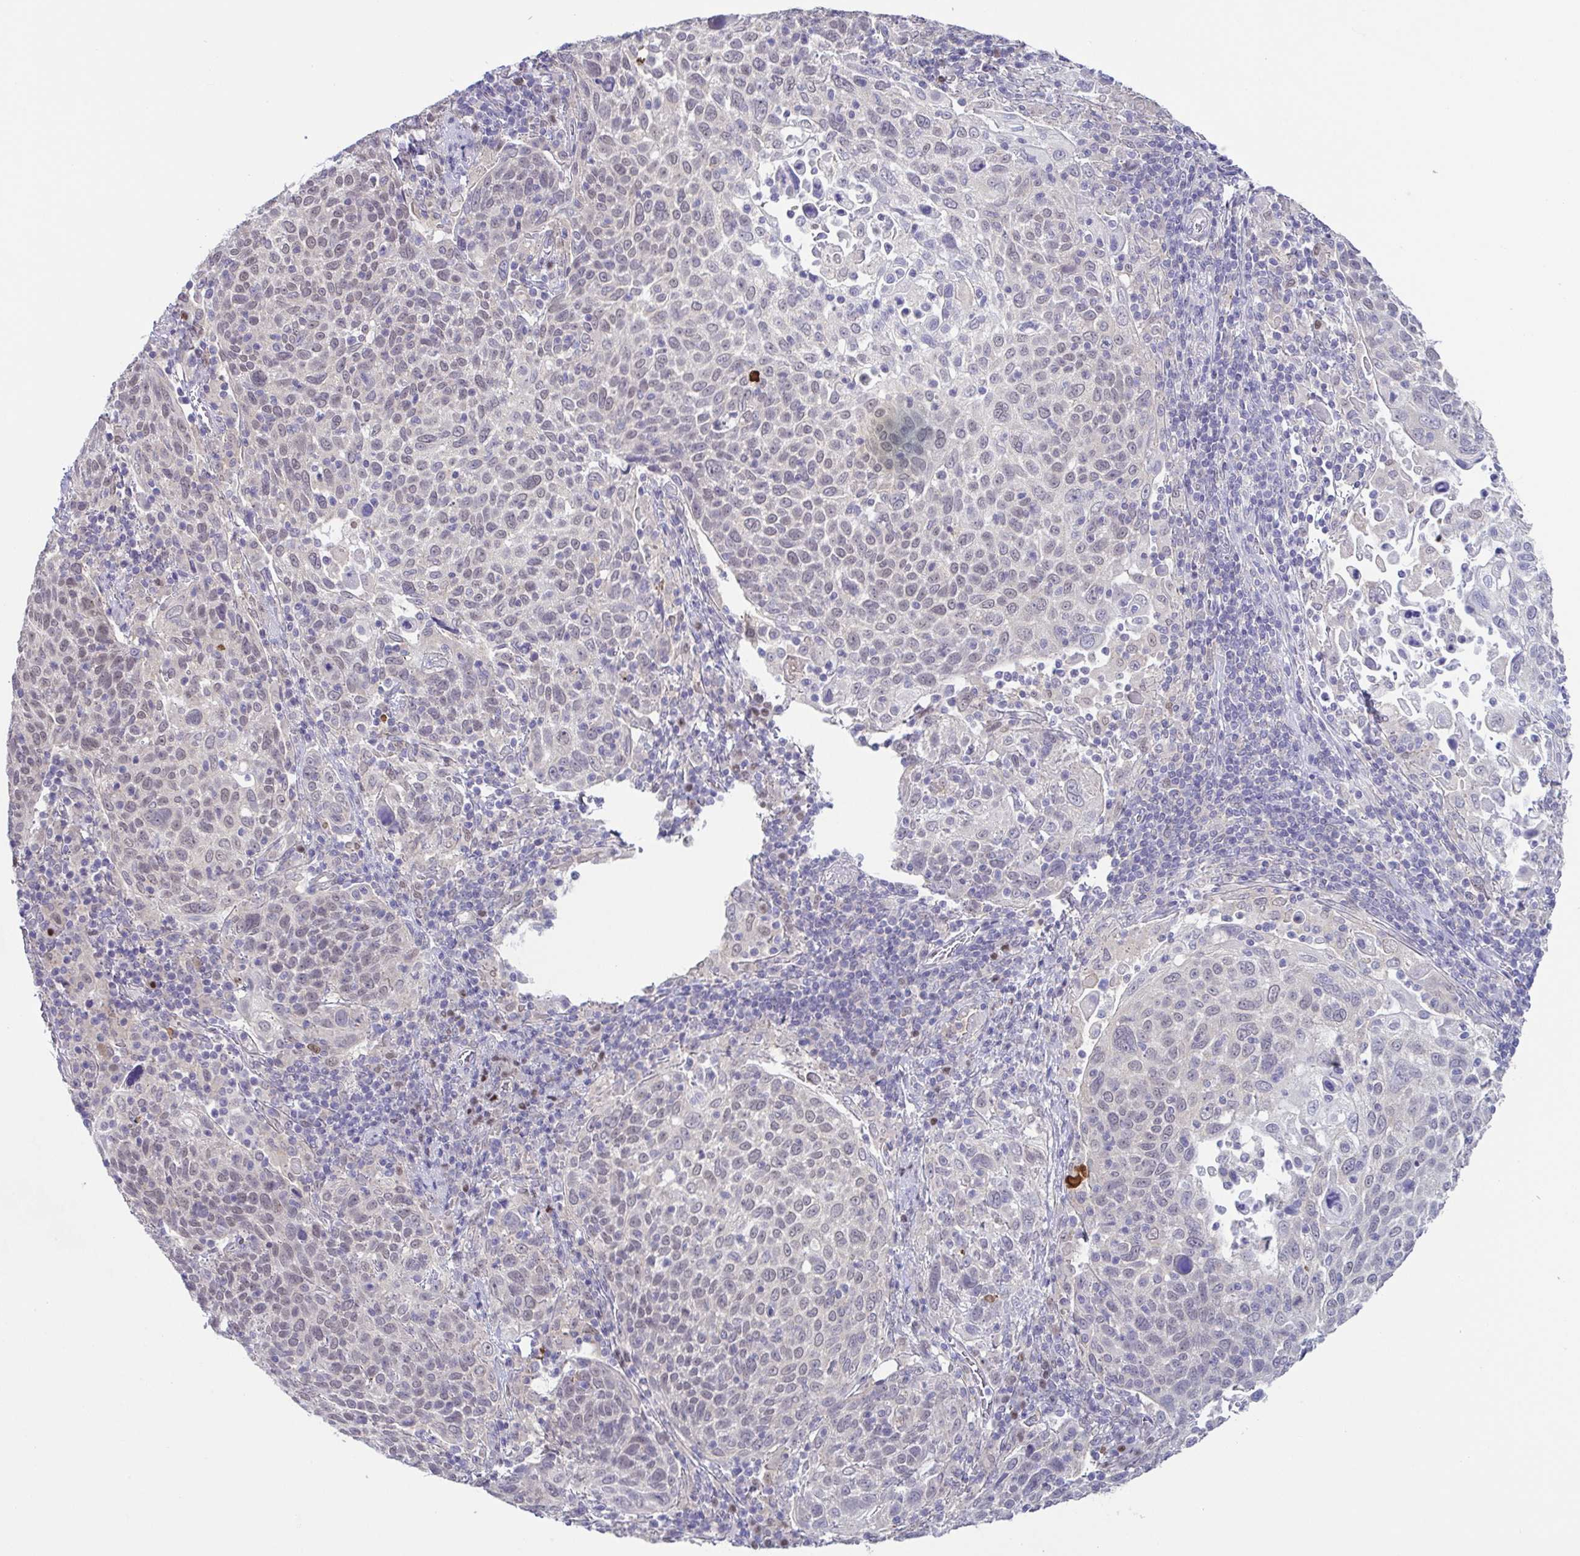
{"staining": {"intensity": "negative", "quantity": "none", "location": "none"}, "tissue": "cervical cancer", "cell_type": "Tumor cells", "image_type": "cancer", "snomed": [{"axis": "morphology", "description": "Squamous cell carcinoma, NOS"}, {"axis": "topography", "description": "Cervix"}], "caption": "Tumor cells show no significant protein staining in cervical cancer (squamous cell carcinoma).", "gene": "UBE2Q1", "patient": {"sex": "female", "age": 61}}